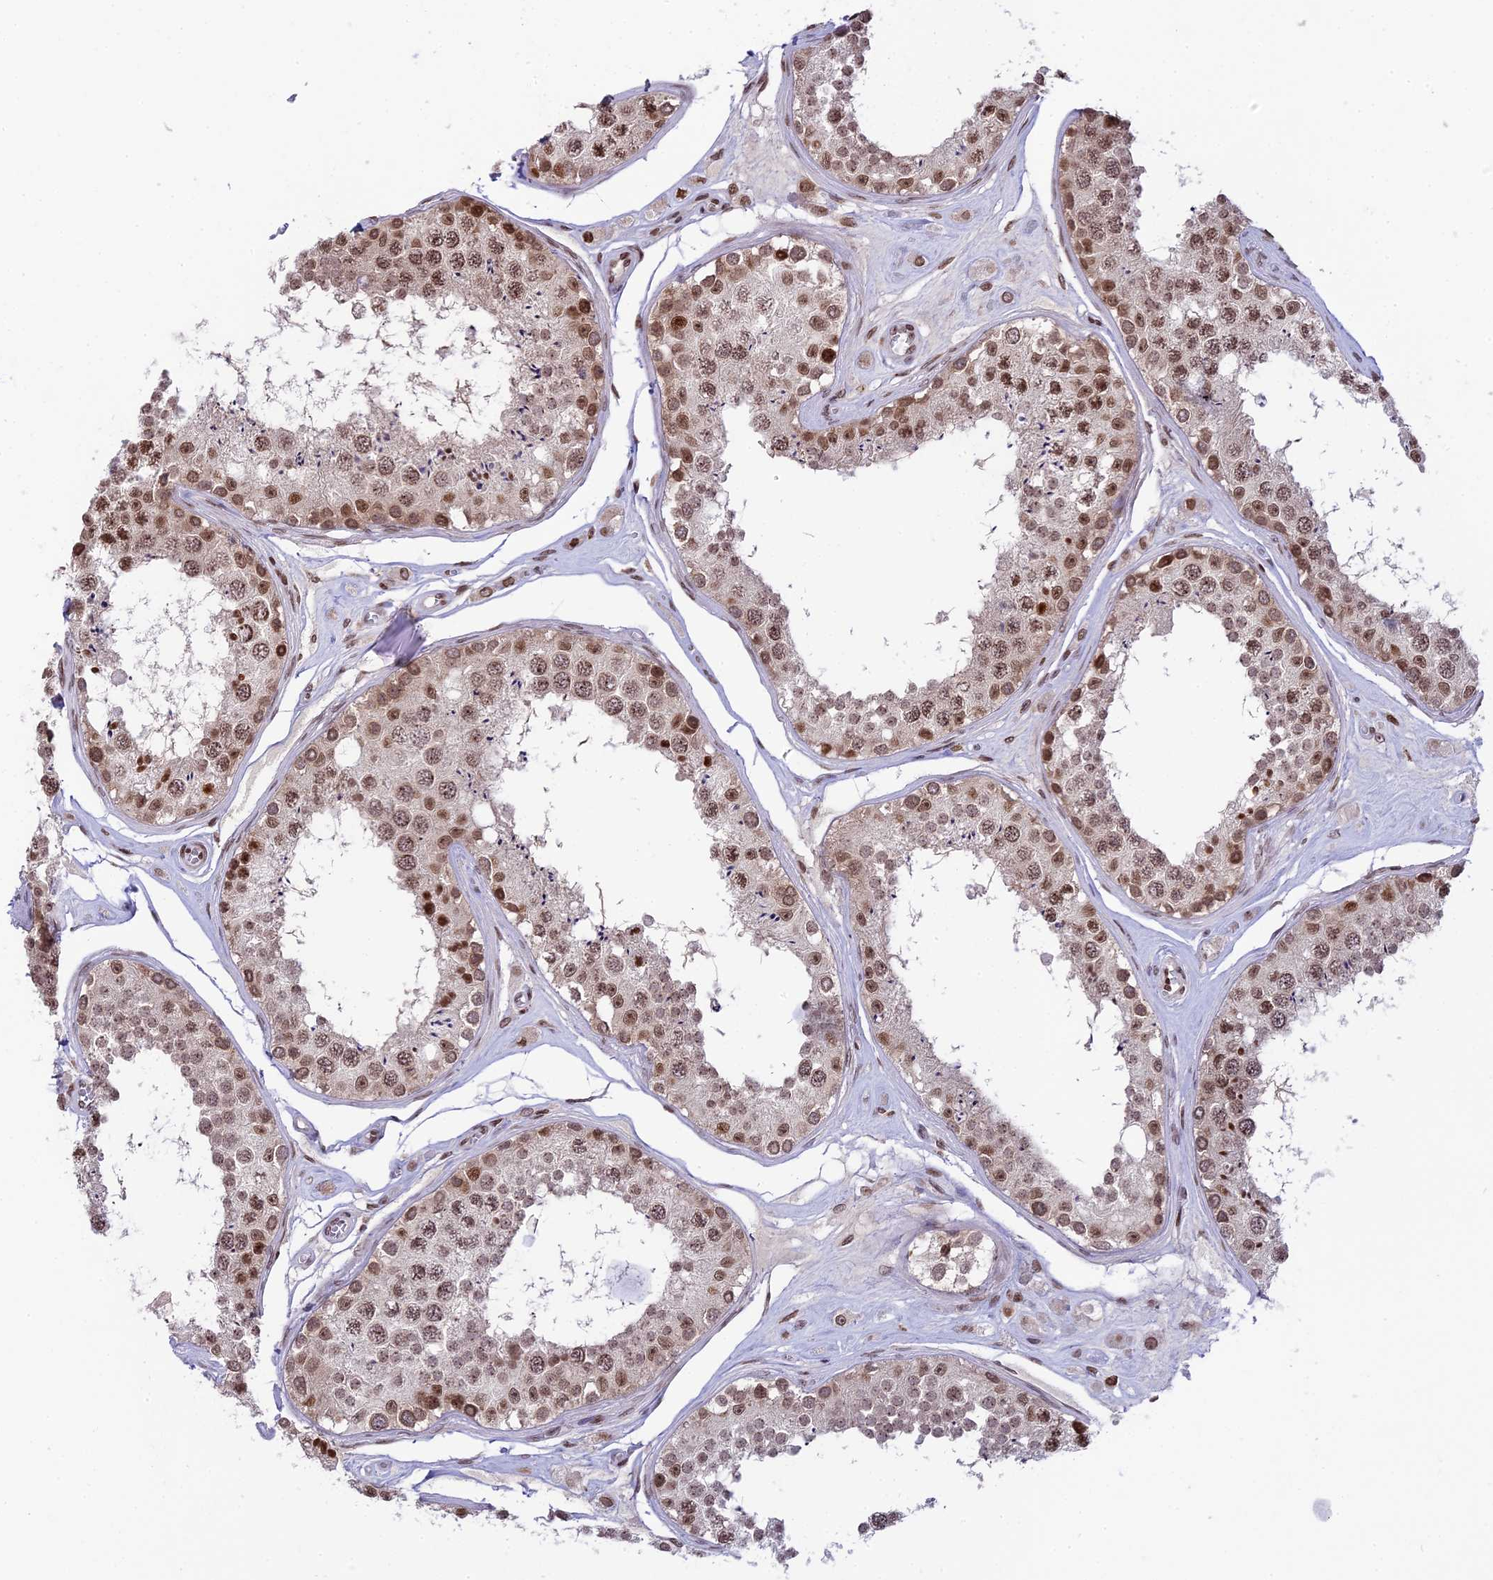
{"staining": {"intensity": "strong", "quantity": "25%-75%", "location": "nuclear"}, "tissue": "testis", "cell_type": "Cells in seminiferous ducts", "image_type": "normal", "snomed": [{"axis": "morphology", "description": "Normal tissue, NOS"}, {"axis": "topography", "description": "Testis"}], "caption": "Immunohistochemistry of normal testis demonstrates high levels of strong nuclear expression in about 25%-75% of cells in seminiferous ducts. (DAB (3,3'-diaminobenzidine) IHC, brown staining for protein, blue staining for nuclei).", "gene": "TET2", "patient": {"sex": "male", "age": 25}}